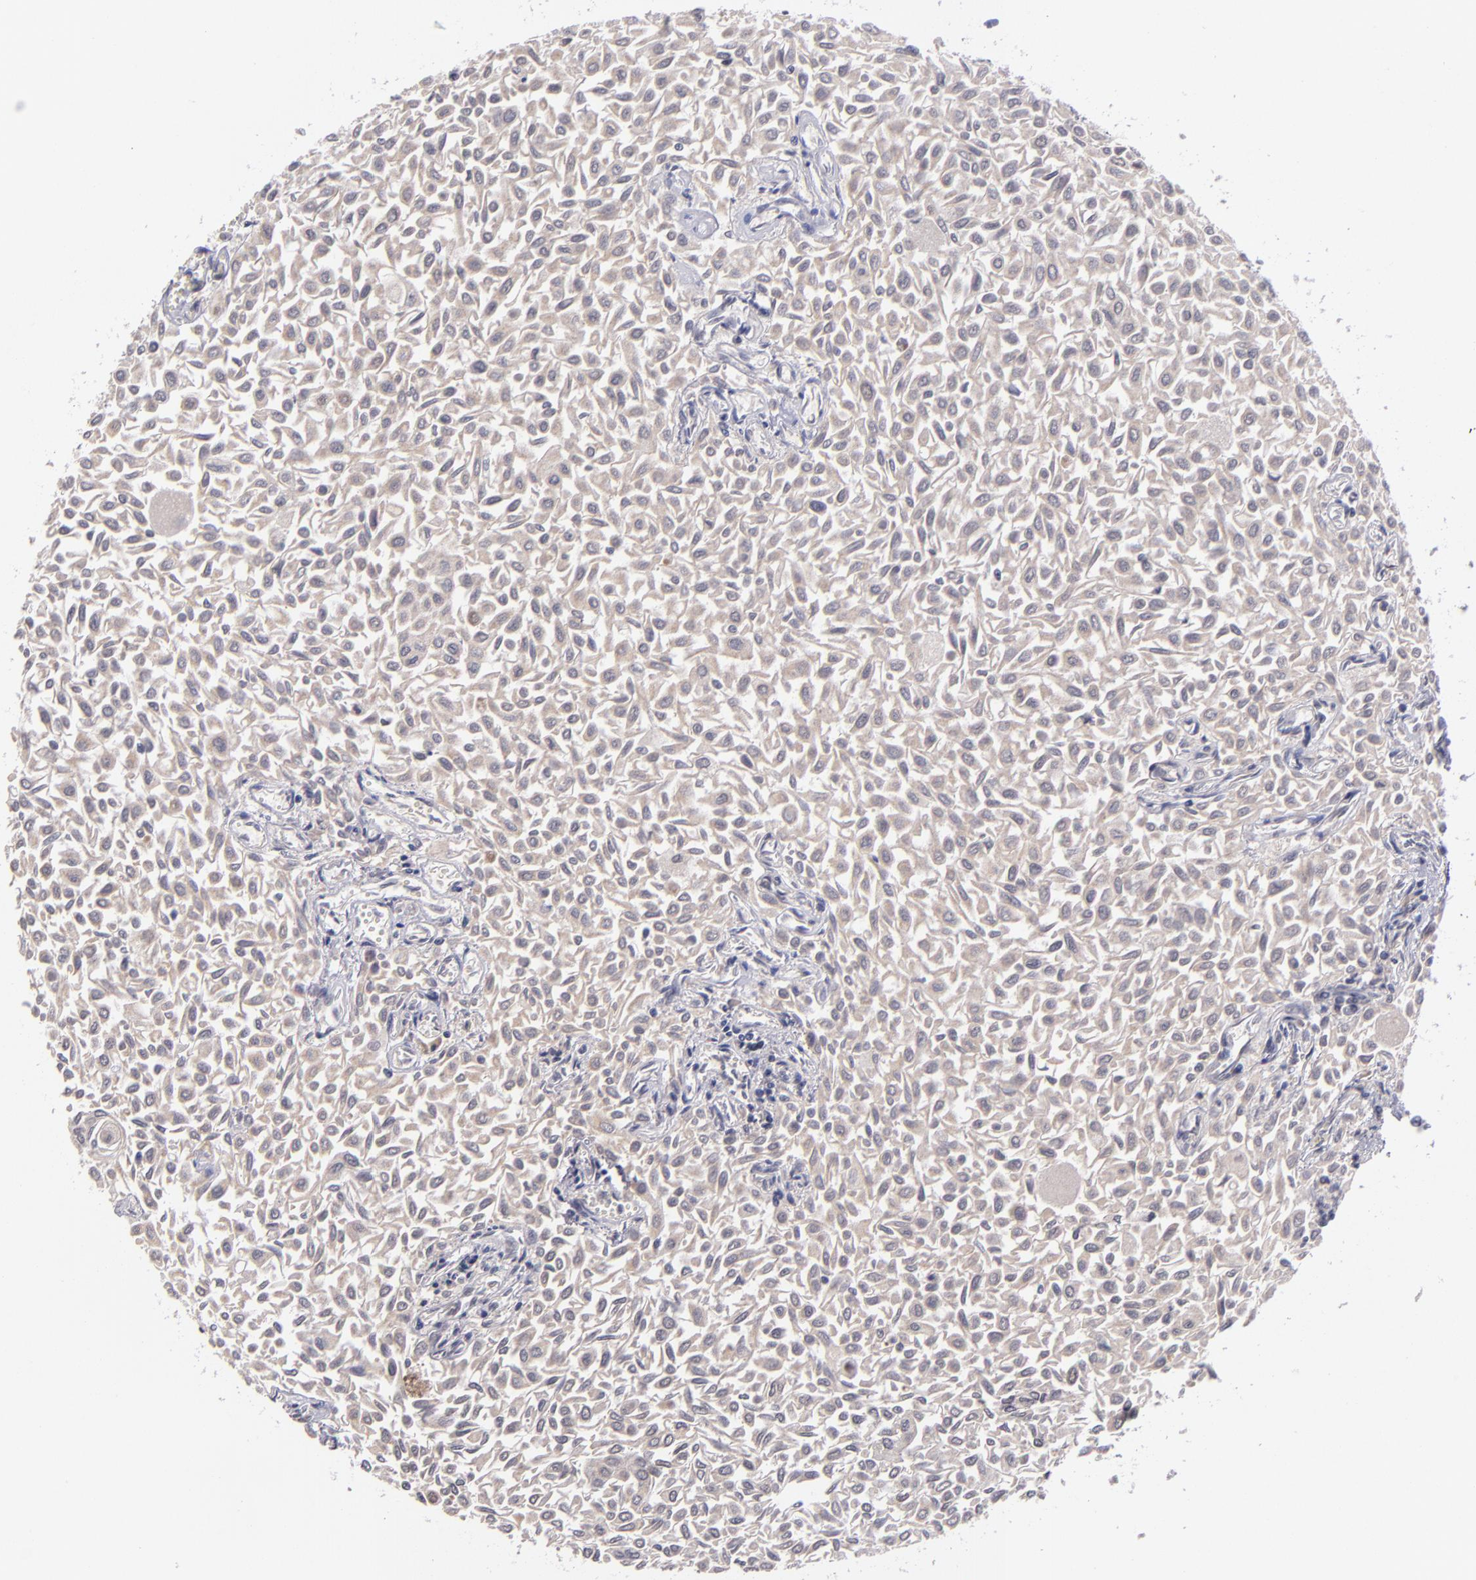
{"staining": {"intensity": "negative", "quantity": "none", "location": "none"}, "tissue": "urothelial cancer", "cell_type": "Tumor cells", "image_type": "cancer", "snomed": [{"axis": "morphology", "description": "Urothelial carcinoma, Low grade"}, {"axis": "topography", "description": "Urinary bladder"}], "caption": "Immunohistochemical staining of low-grade urothelial carcinoma exhibits no significant expression in tumor cells. (DAB immunohistochemistry (IHC), high magnification).", "gene": "CDC7", "patient": {"sex": "male", "age": 64}}